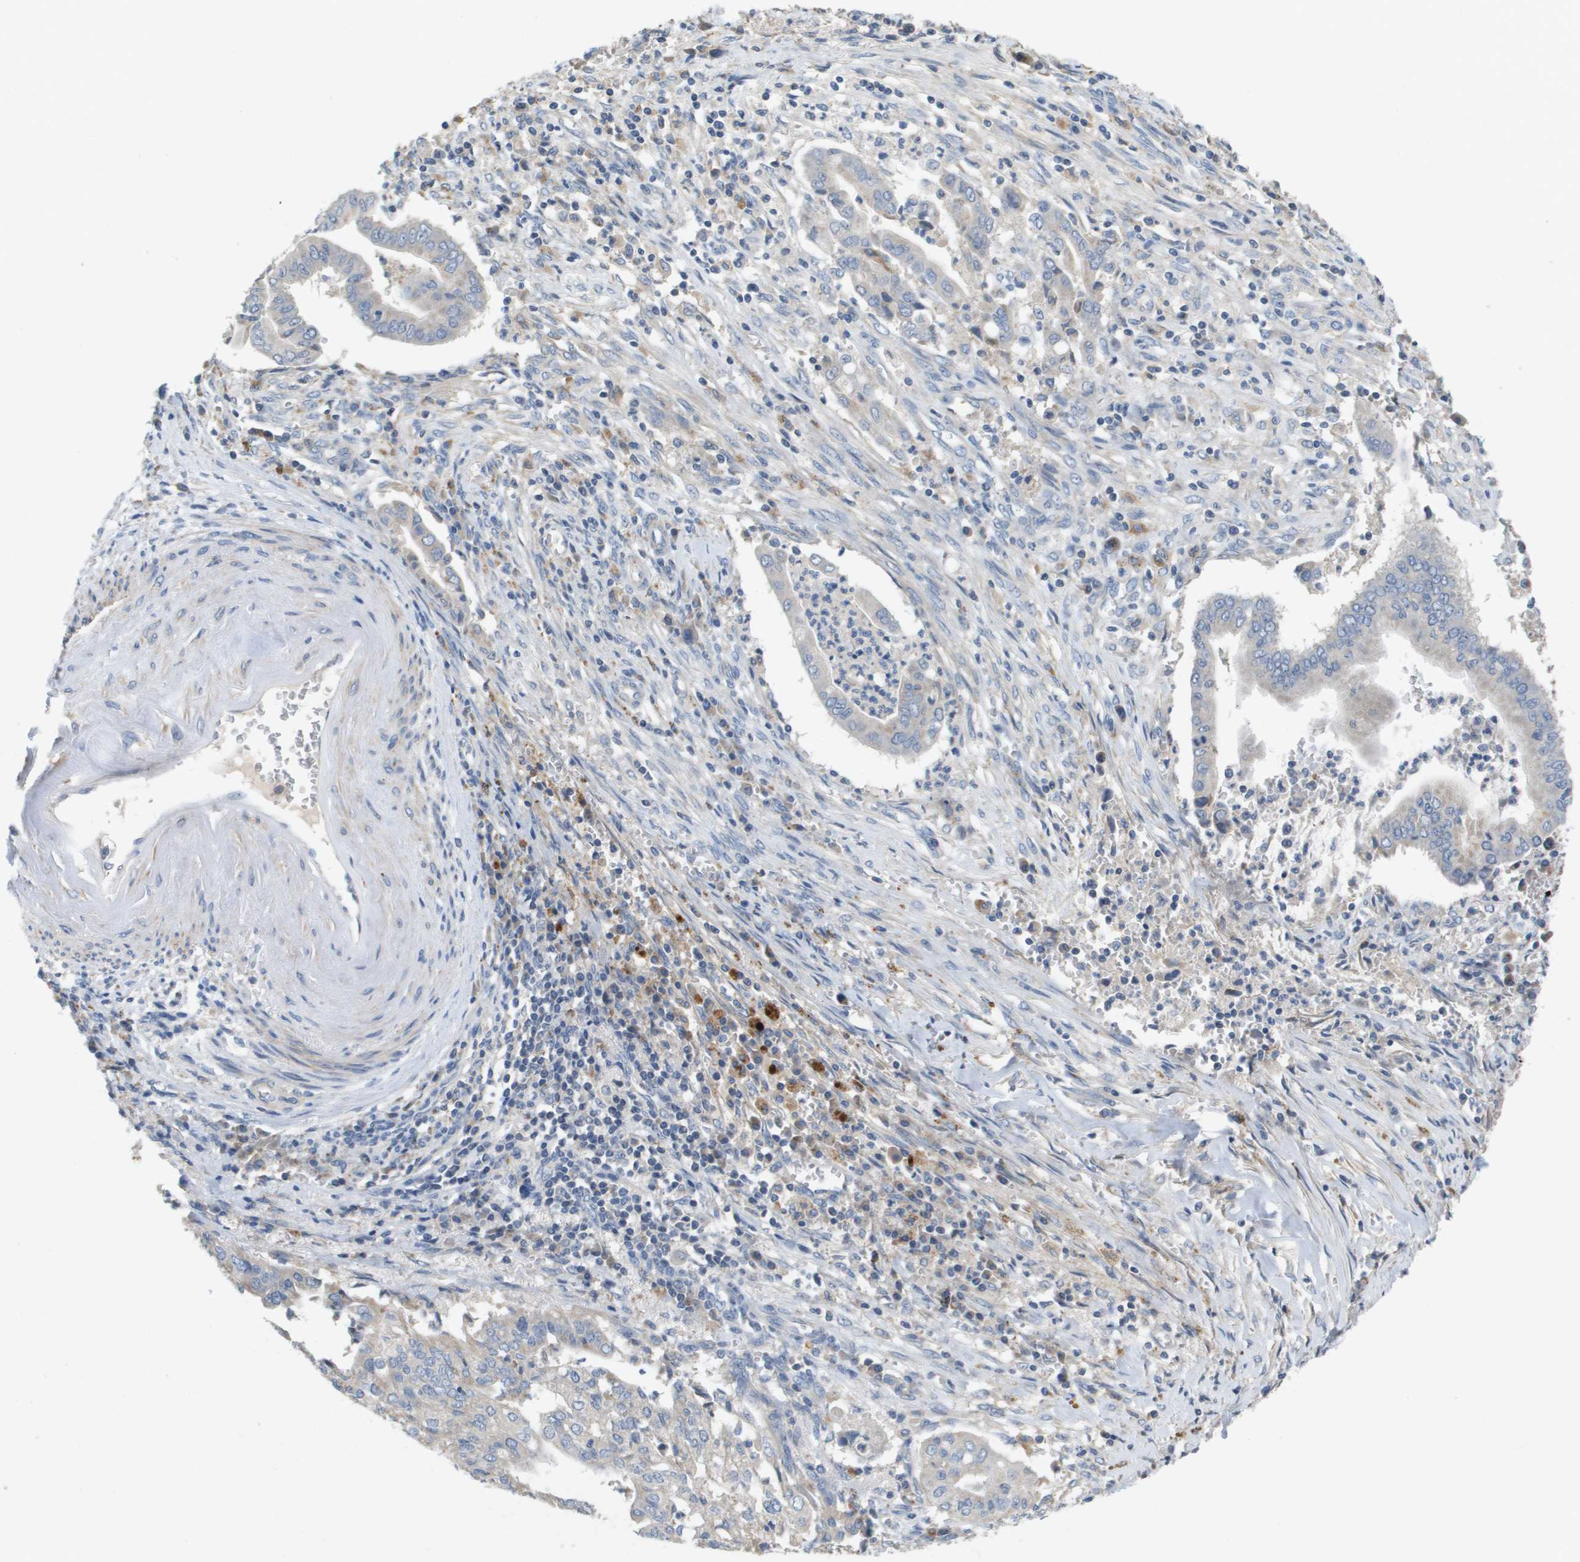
{"staining": {"intensity": "negative", "quantity": "none", "location": "none"}, "tissue": "cervical cancer", "cell_type": "Tumor cells", "image_type": "cancer", "snomed": [{"axis": "morphology", "description": "Adenocarcinoma, NOS"}, {"axis": "topography", "description": "Cervix"}], "caption": "The photomicrograph displays no staining of tumor cells in cervical adenocarcinoma.", "gene": "B3GNT5", "patient": {"sex": "female", "age": 44}}